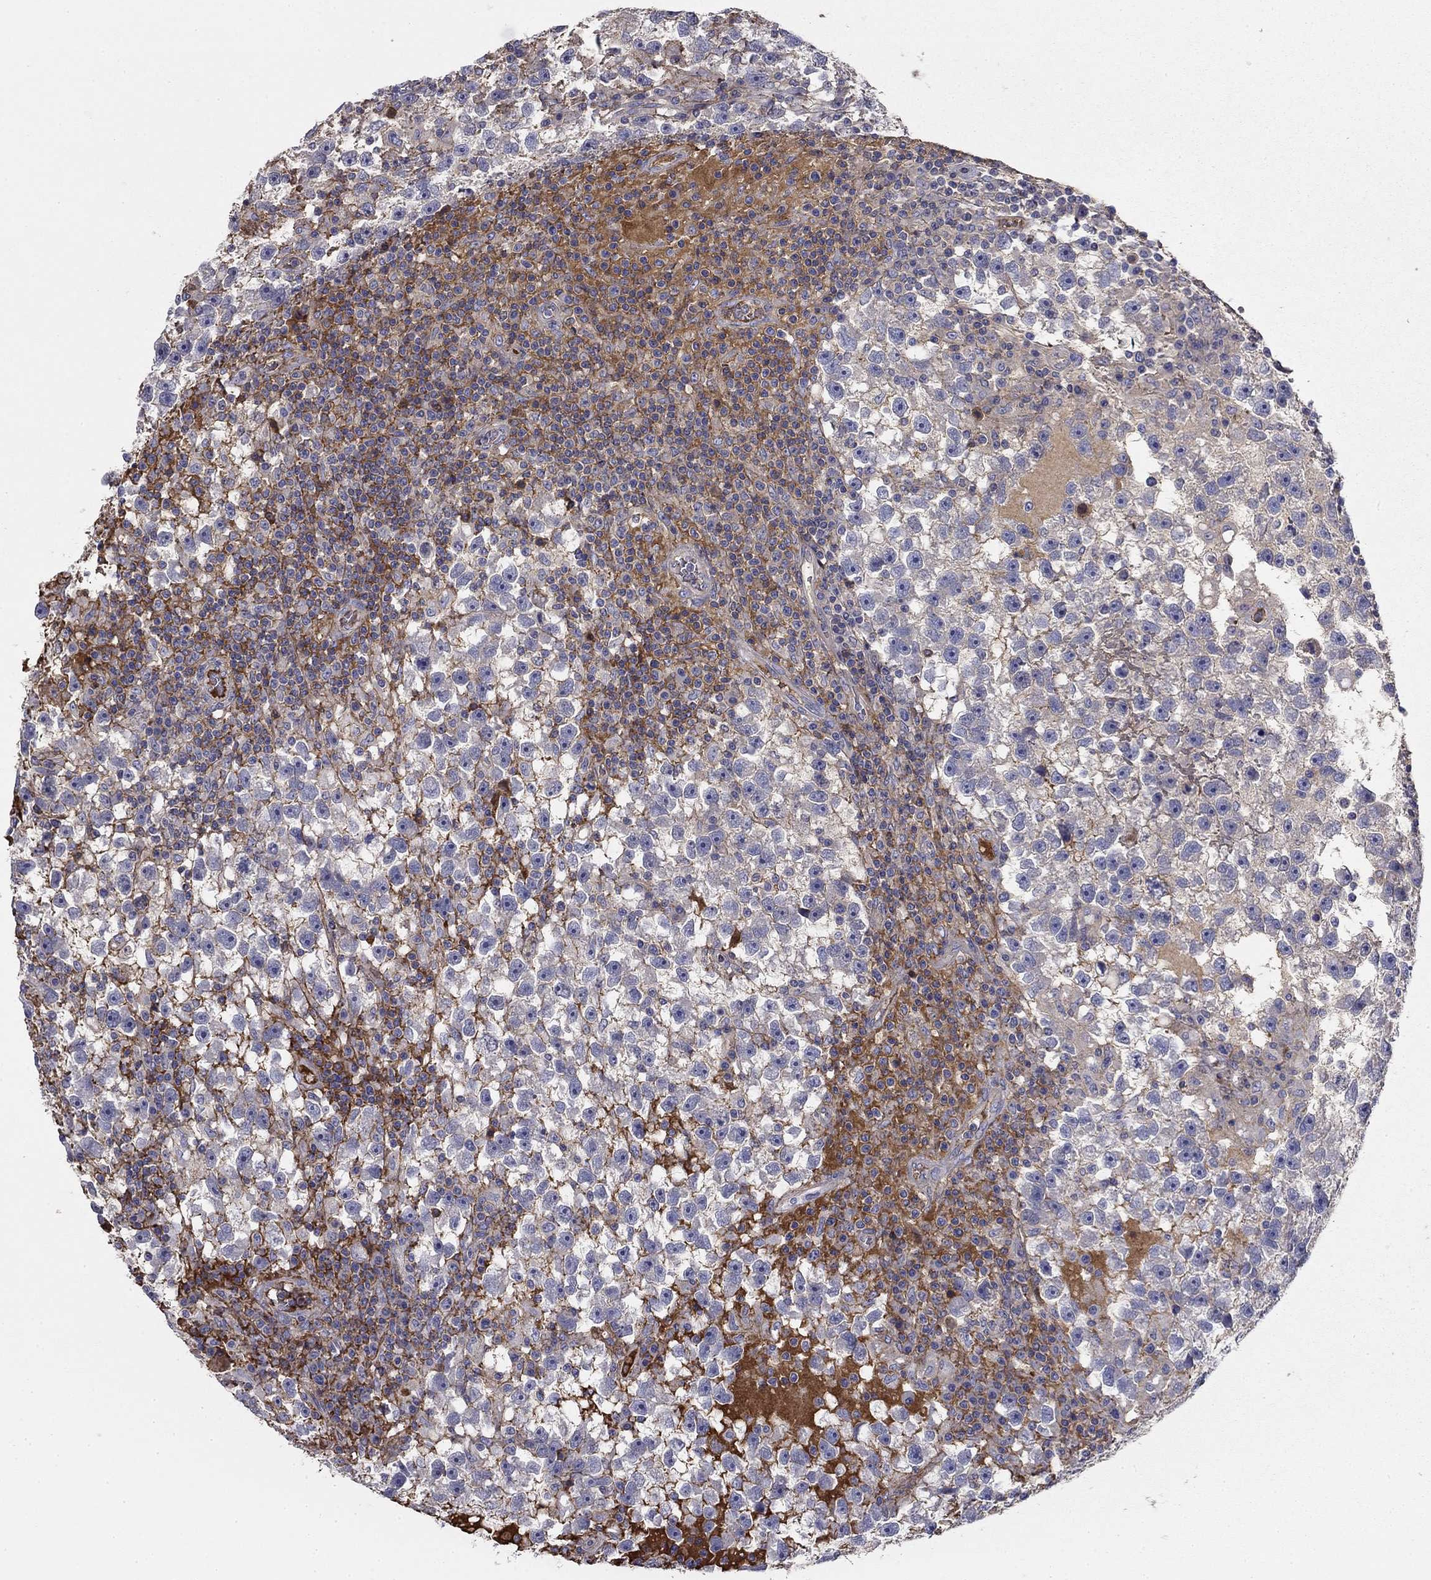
{"staining": {"intensity": "negative", "quantity": "none", "location": "none"}, "tissue": "testis cancer", "cell_type": "Tumor cells", "image_type": "cancer", "snomed": [{"axis": "morphology", "description": "Seminoma, NOS"}, {"axis": "topography", "description": "Testis"}], "caption": "This is a micrograph of immunohistochemistry staining of testis seminoma, which shows no positivity in tumor cells.", "gene": "CPLX4", "patient": {"sex": "male", "age": 47}}